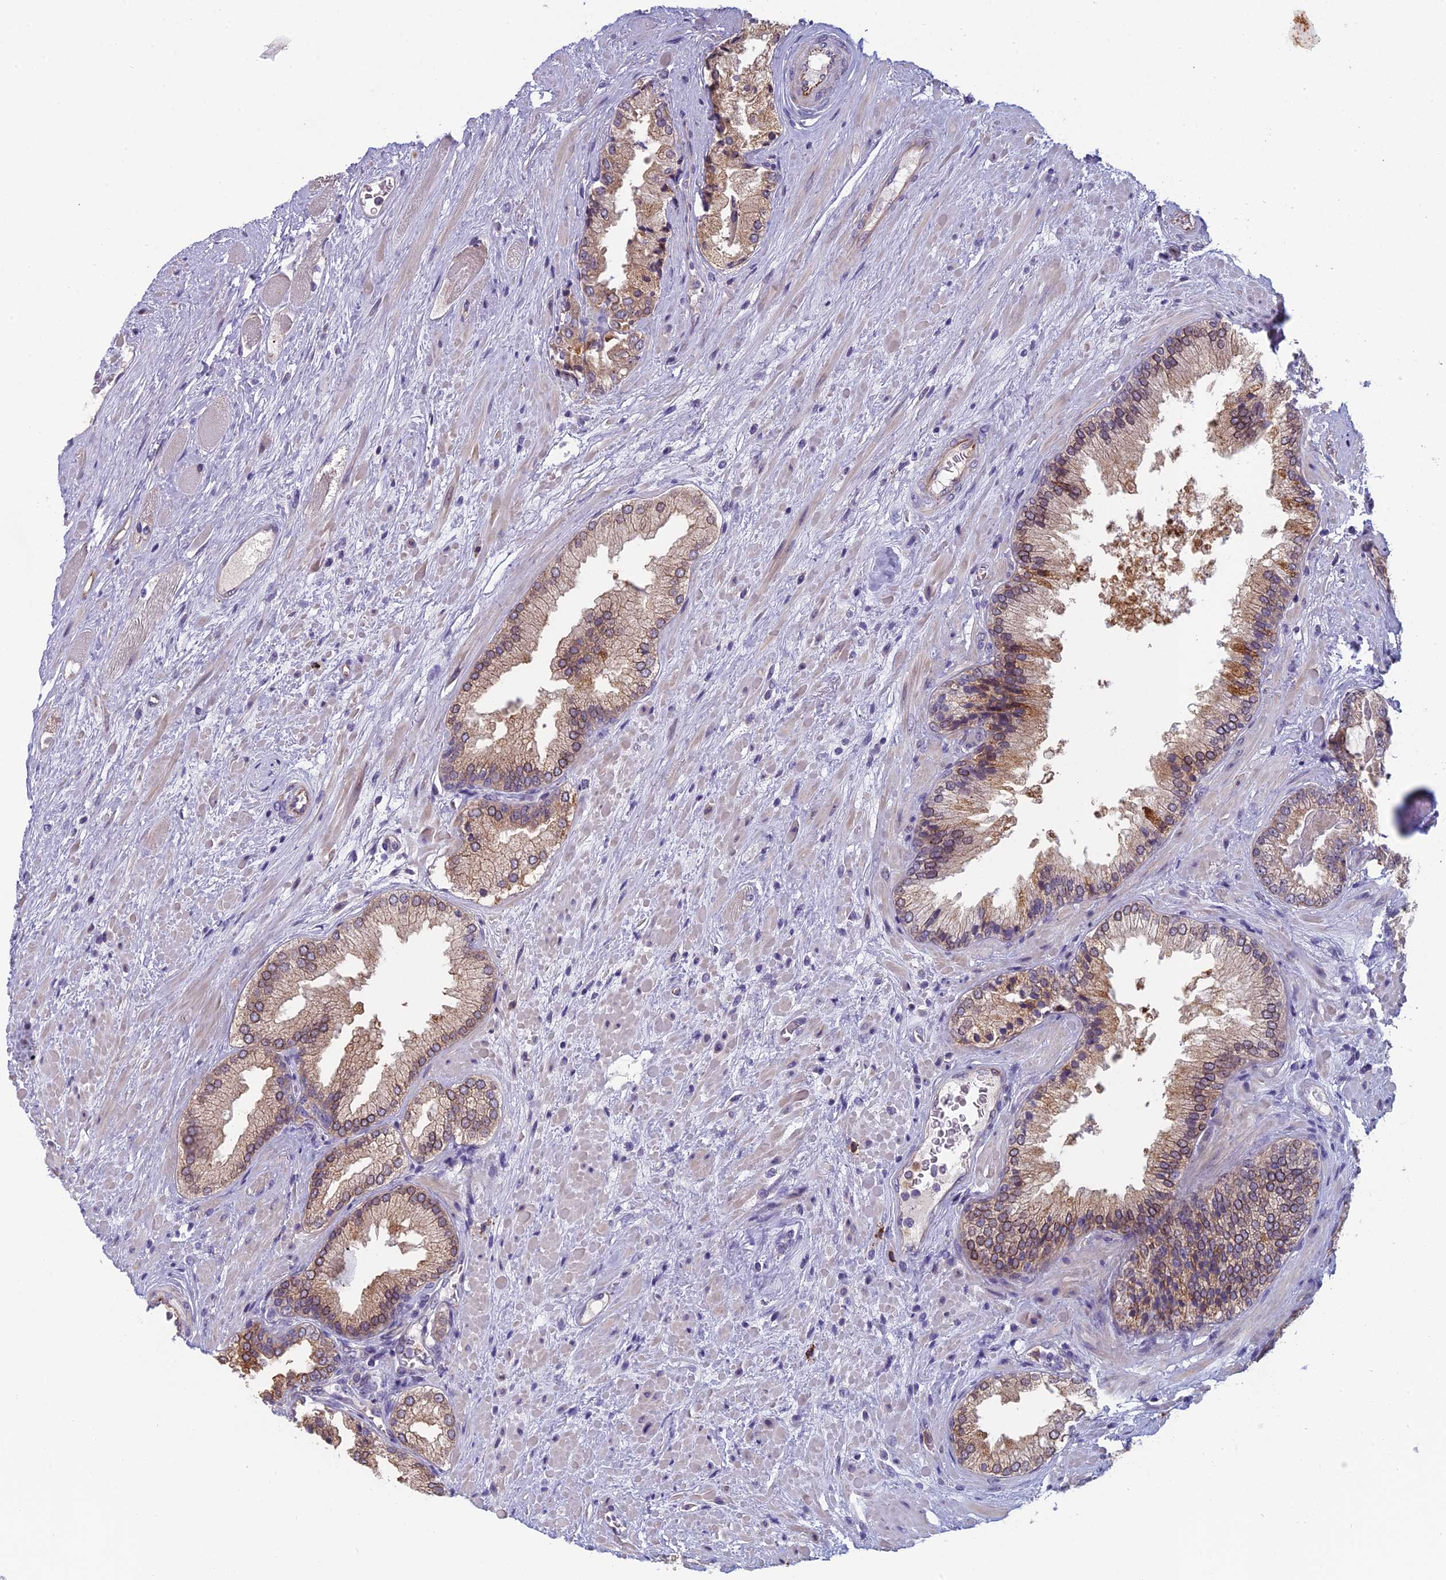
{"staining": {"intensity": "moderate", "quantity": "25%-75%", "location": "cytoplasmic/membranous"}, "tissue": "prostate cancer", "cell_type": "Tumor cells", "image_type": "cancer", "snomed": [{"axis": "morphology", "description": "Adenocarcinoma, High grade"}, {"axis": "topography", "description": "Prostate"}], "caption": "Immunohistochemistry (IHC) photomicrograph of adenocarcinoma (high-grade) (prostate) stained for a protein (brown), which reveals medium levels of moderate cytoplasmic/membranous expression in about 25%-75% of tumor cells.", "gene": "NOC2L", "patient": {"sex": "male", "age": 71}}